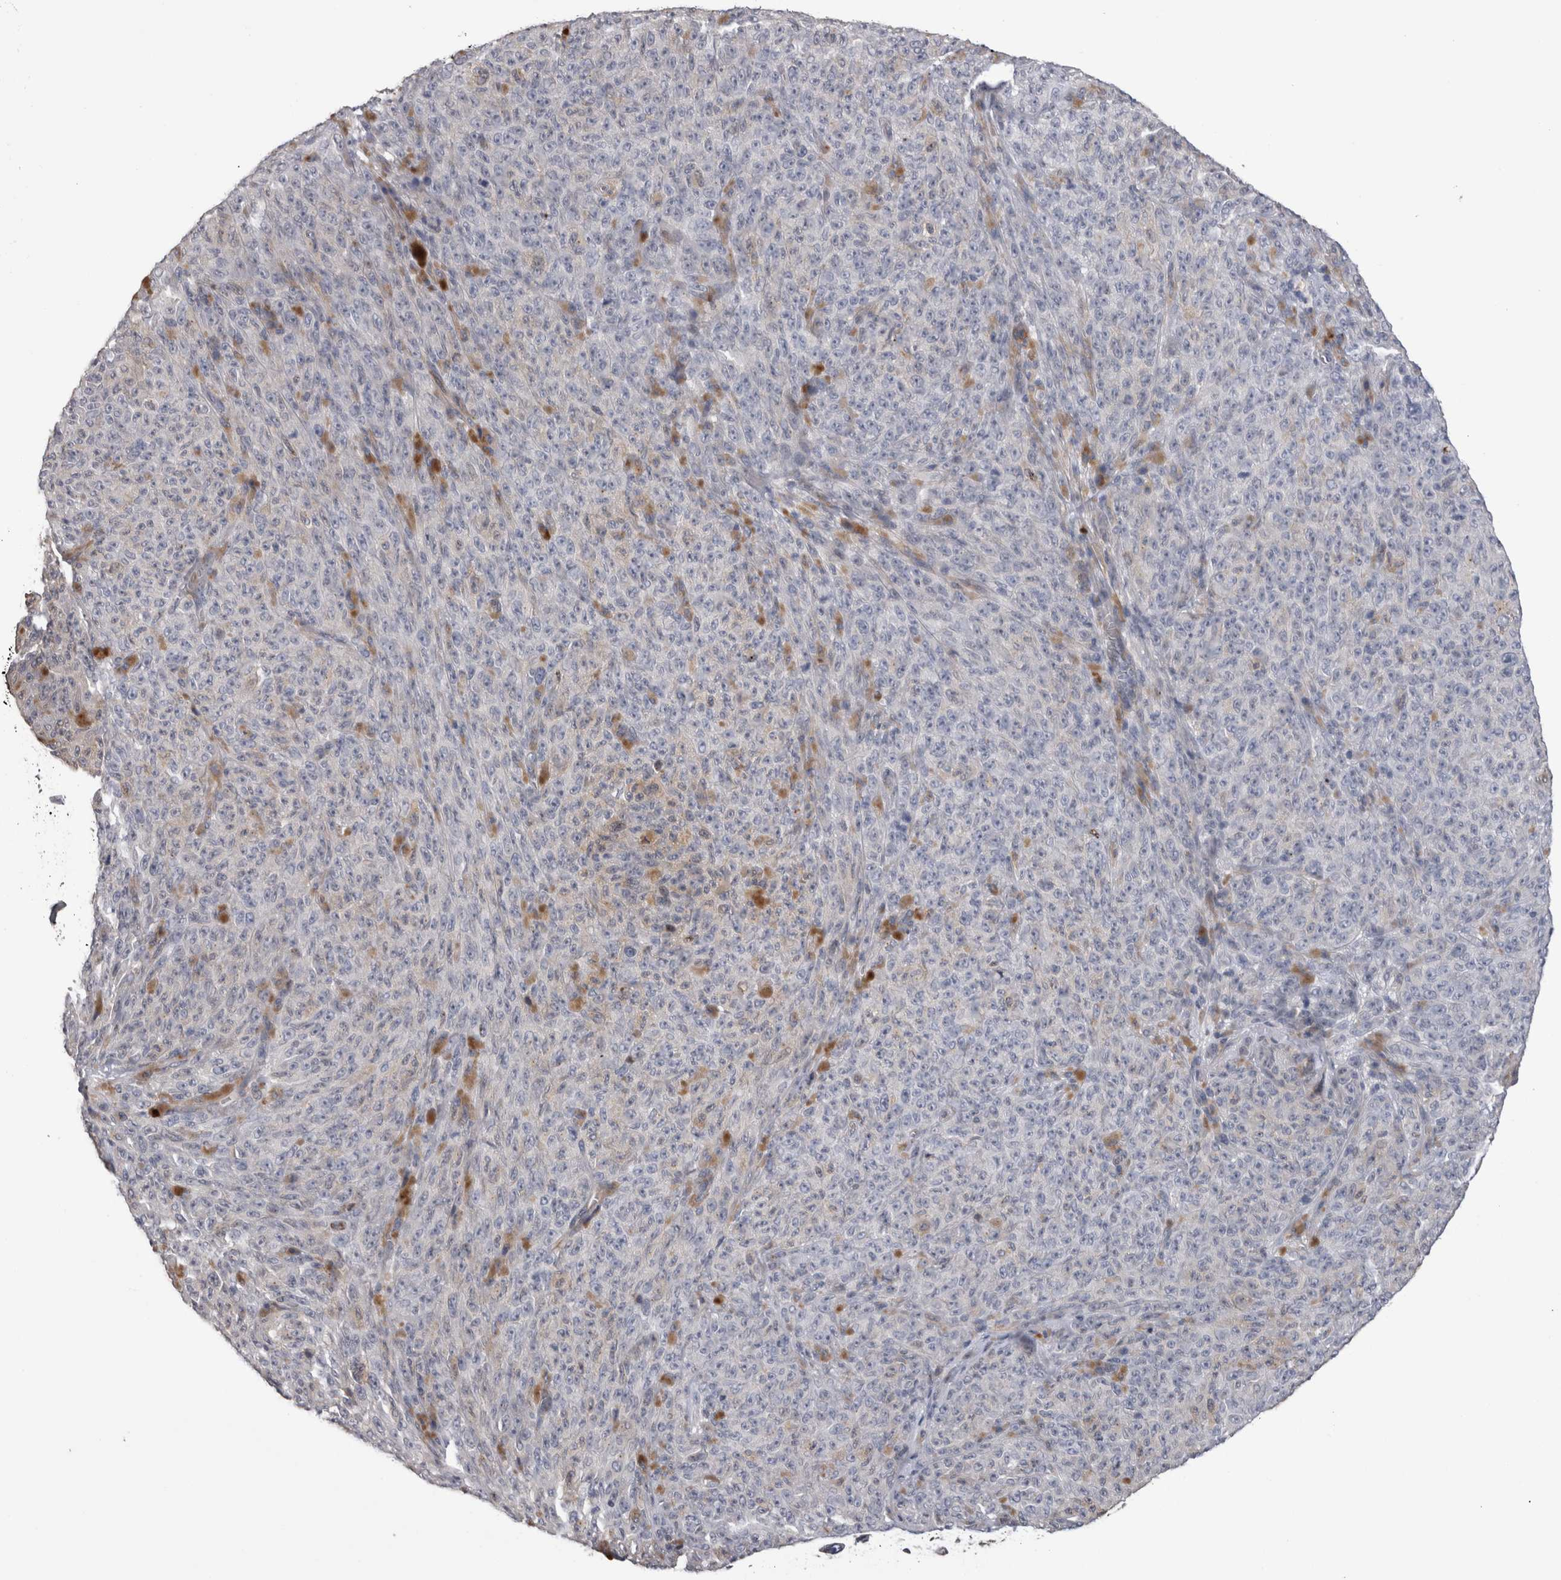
{"staining": {"intensity": "negative", "quantity": "none", "location": "none"}, "tissue": "melanoma", "cell_type": "Tumor cells", "image_type": "cancer", "snomed": [{"axis": "morphology", "description": "Malignant melanoma, NOS"}, {"axis": "topography", "description": "Skin"}], "caption": "Immunohistochemical staining of human melanoma shows no significant staining in tumor cells.", "gene": "STC1", "patient": {"sex": "female", "age": 82}}